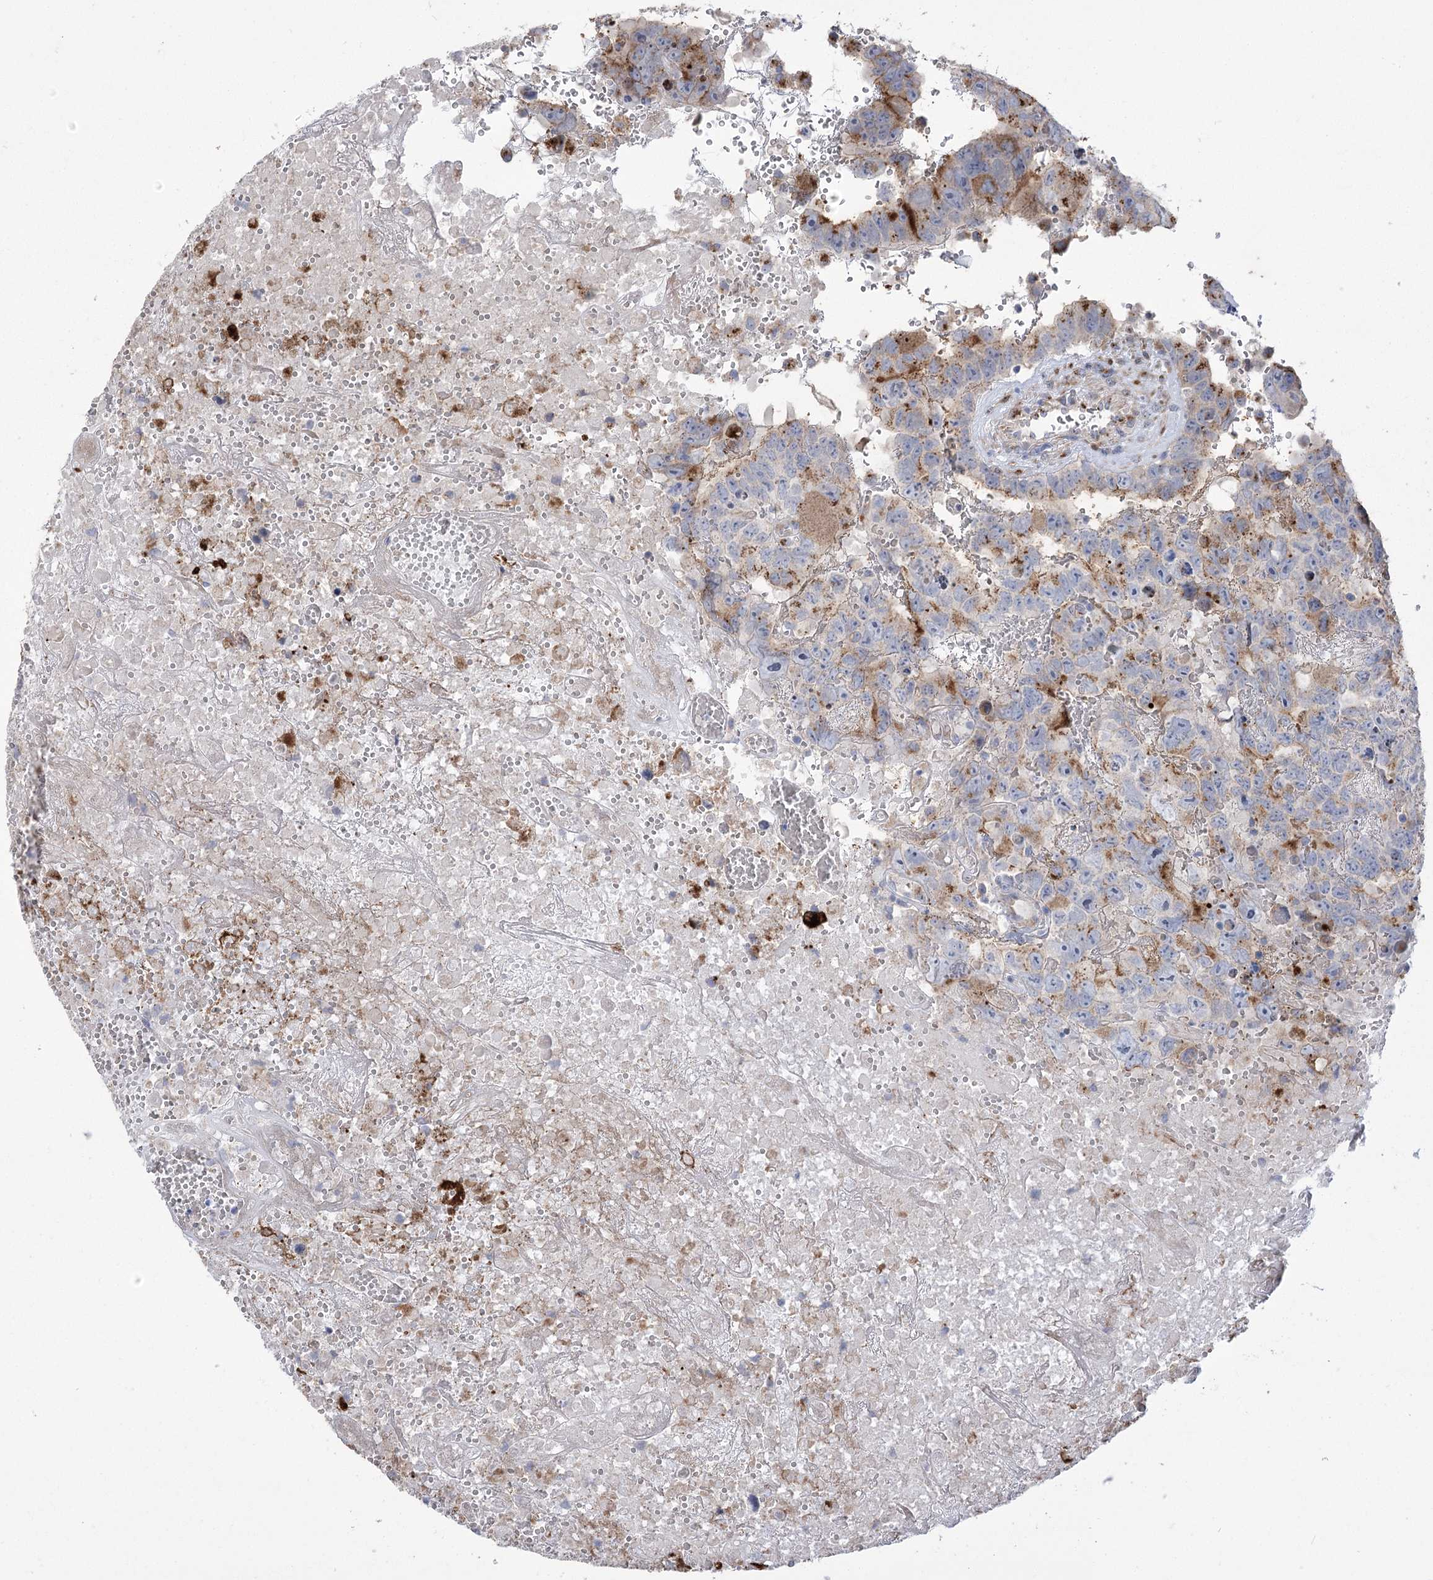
{"staining": {"intensity": "moderate", "quantity": "<25%", "location": "cytoplasmic/membranous"}, "tissue": "testis cancer", "cell_type": "Tumor cells", "image_type": "cancer", "snomed": [{"axis": "morphology", "description": "Carcinoma, Embryonal, NOS"}, {"axis": "topography", "description": "Testis"}], "caption": "Testis cancer was stained to show a protein in brown. There is low levels of moderate cytoplasmic/membranous positivity in about <25% of tumor cells. (DAB (3,3'-diaminobenzidine) = brown stain, brightfield microscopy at high magnification).", "gene": "NME7", "patient": {"sex": "male", "age": 45}}